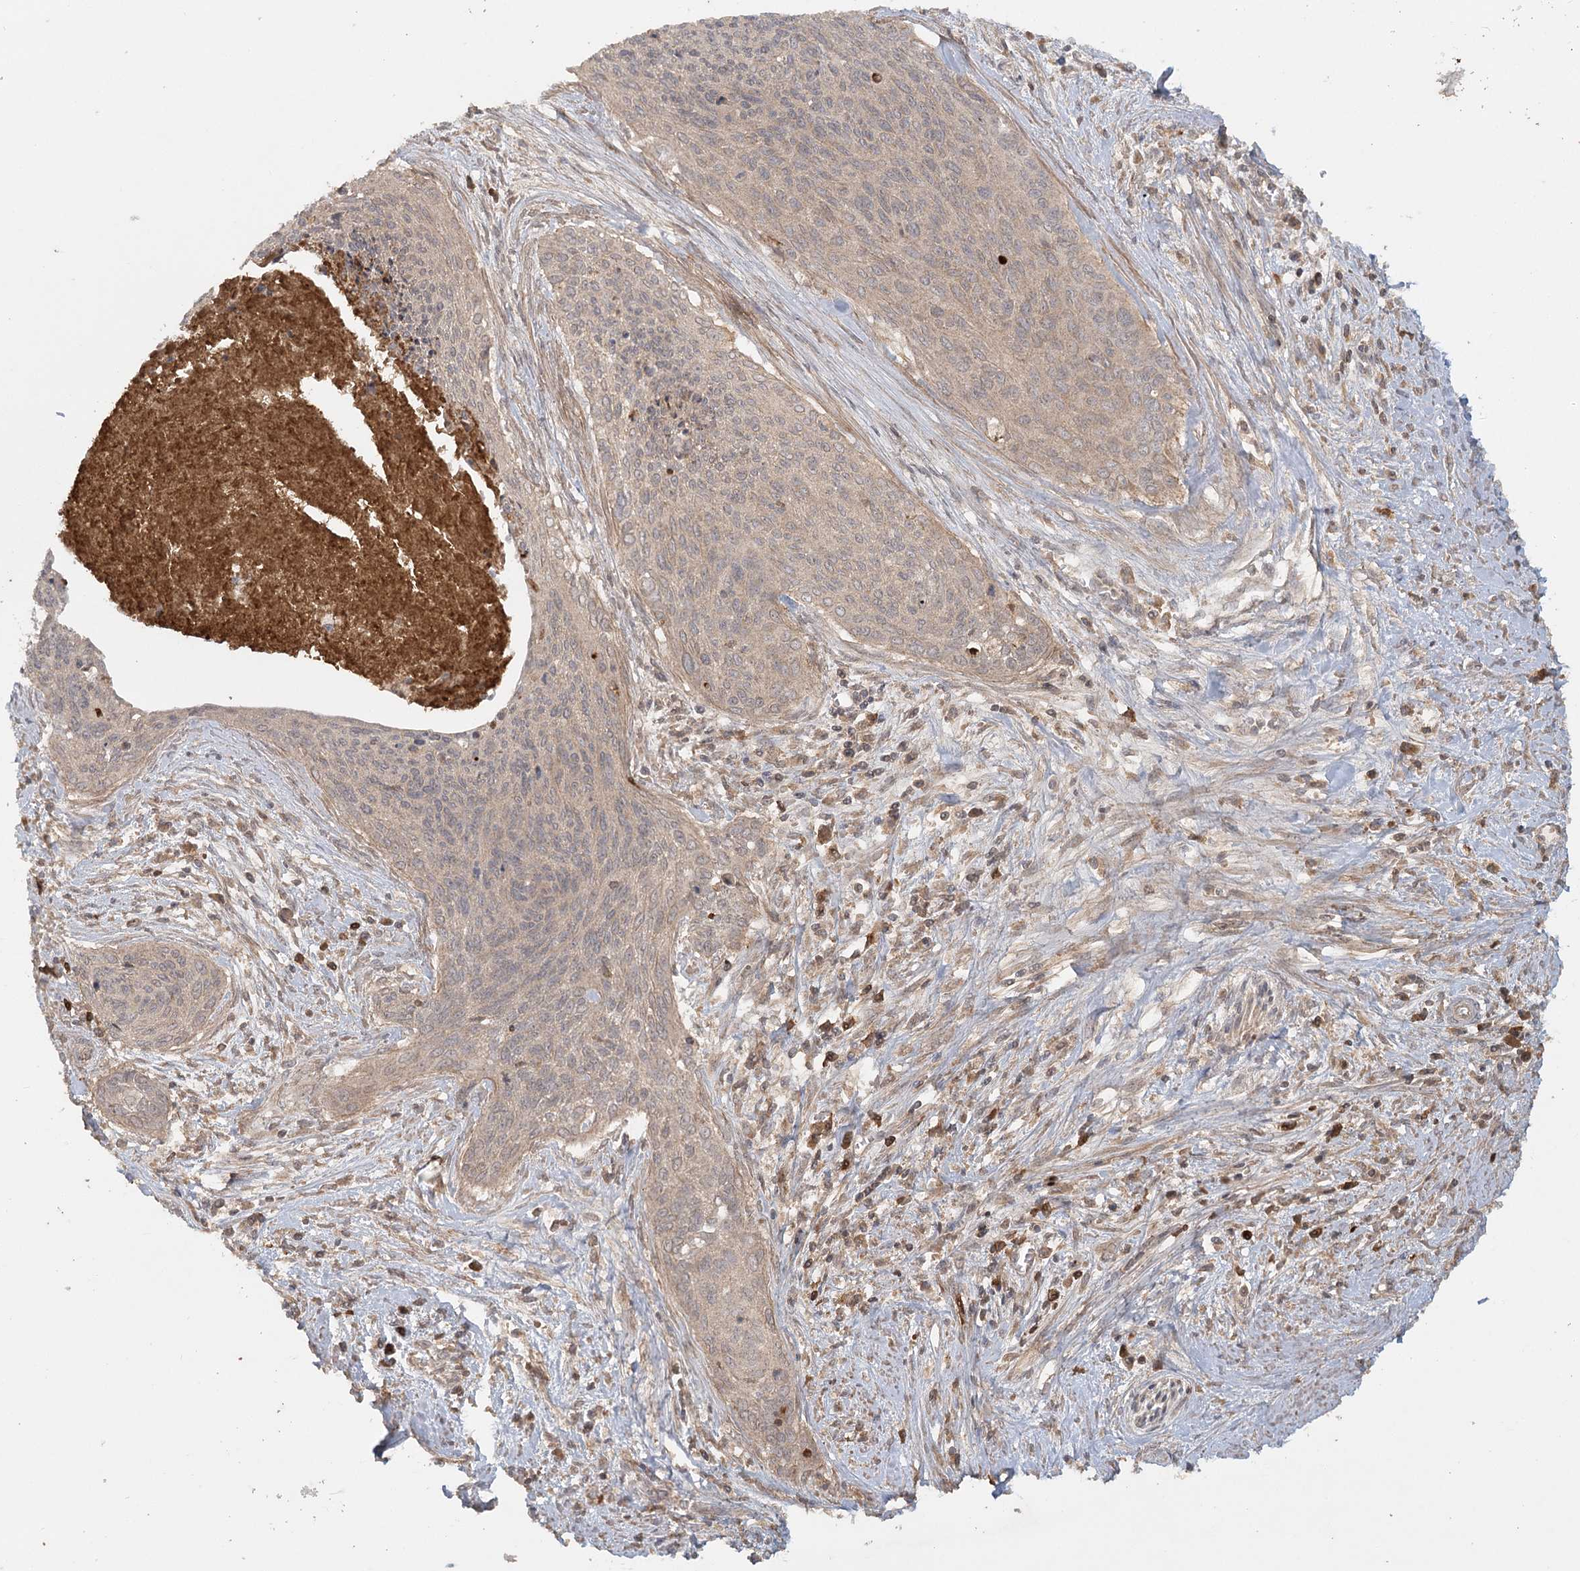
{"staining": {"intensity": "weak", "quantity": "<25%", "location": "cytoplasmic/membranous"}, "tissue": "cervical cancer", "cell_type": "Tumor cells", "image_type": "cancer", "snomed": [{"axis": "morphology", "description": "Squamous cell carcinoma, NOS"}, {"axis": "topography", "description": "Cervix"}], "caption": "This photomicrograph is of squamous cell carcinoma (cervical) stained with IHC to label a protein in brown with the nuclei are counter-stained blue. There is no expression in tumor cells.", "gene": "ARL13A", "patient": {"sex": "female", "age": 55}}